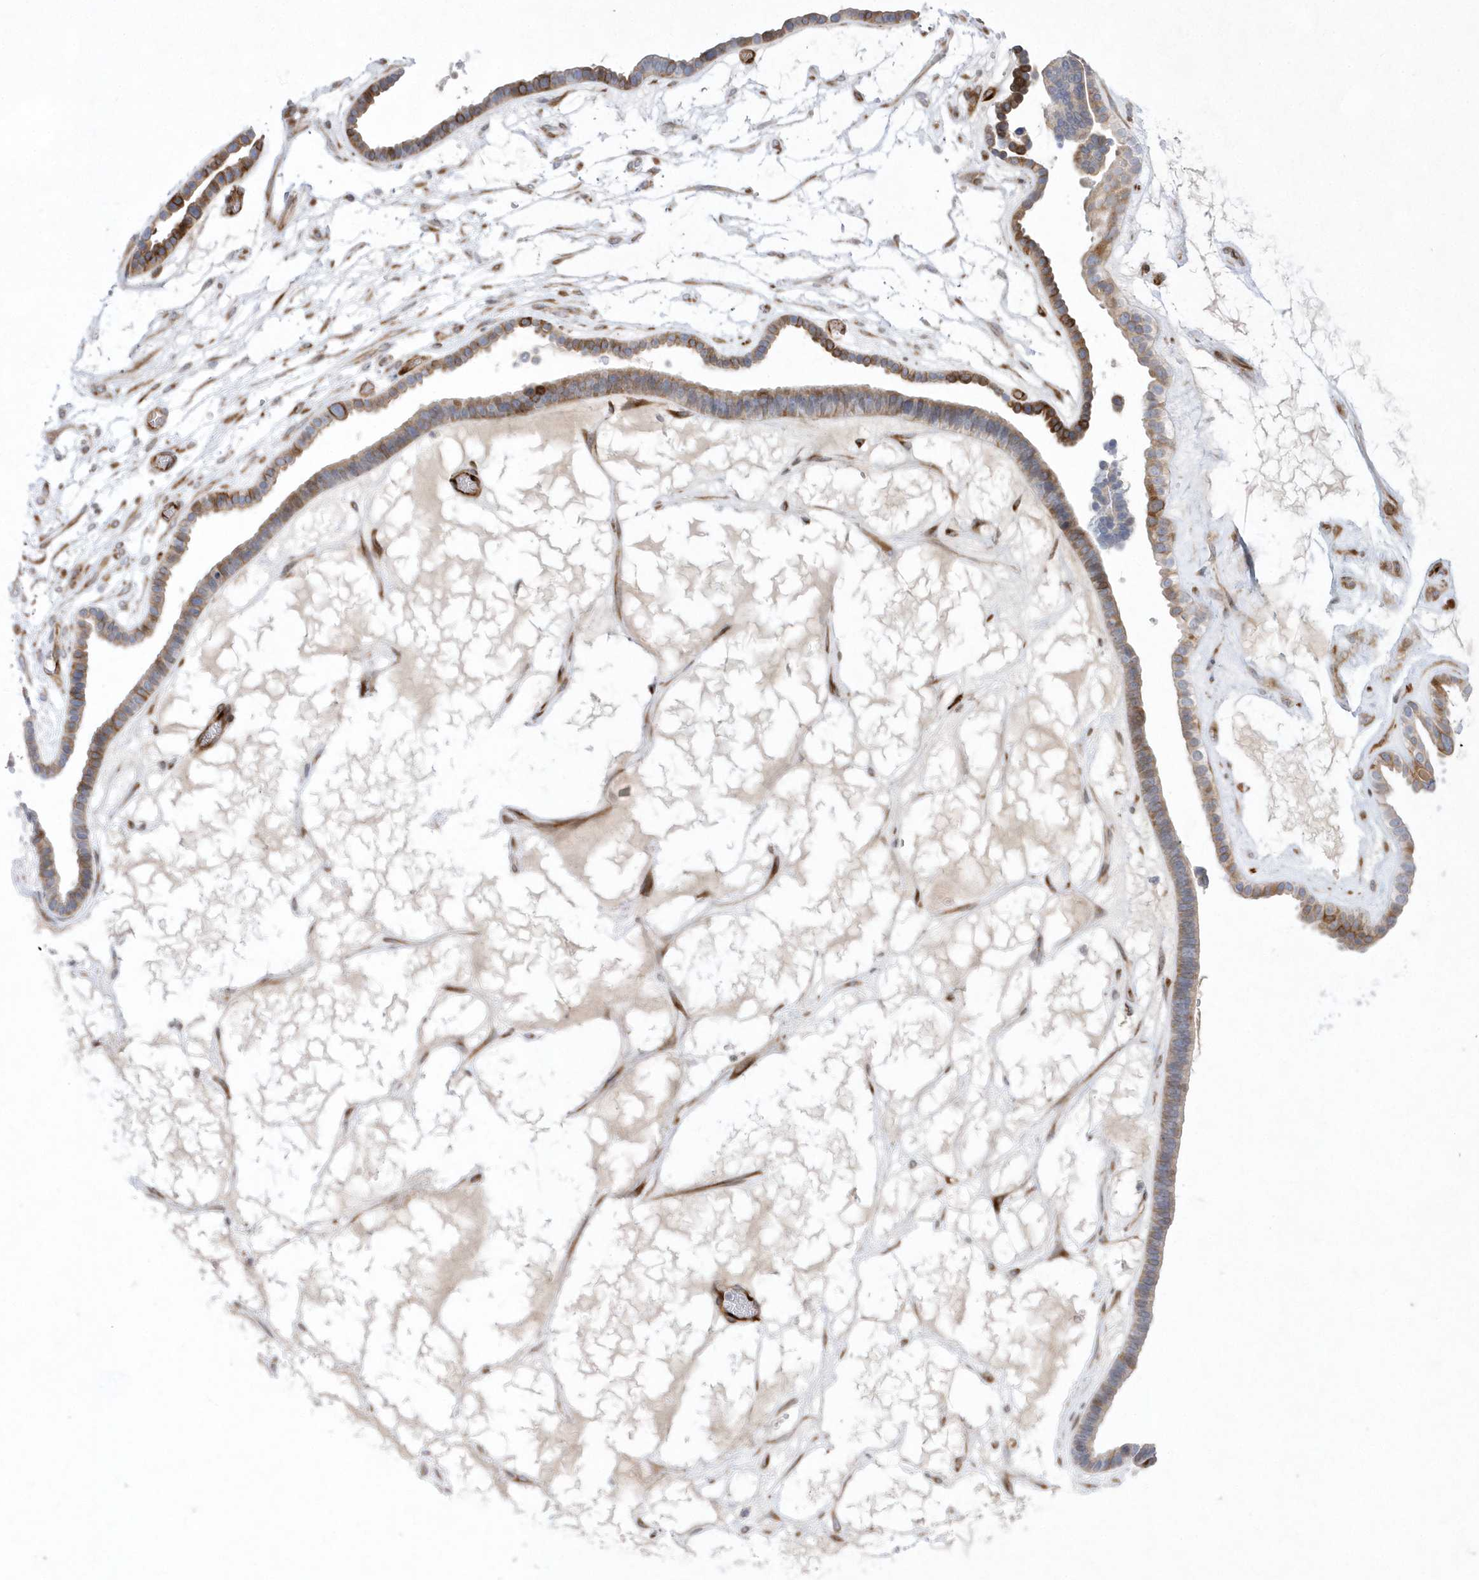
{"staining": {"intensity": "moderate", "quantity": "25%-75%", "location": "cytoplasmic/membranous"}, "tissue": "ovarian cancer", "cell_type": "Tumor cells", "image_type": "cancer", "snomed": [{"axis": "morphology", "description": "Cystadenocarcinoma, serous, NOS"}, {"axis": "topography", "description": "Ovary"}], "caption": "This is a photomicrograph of IHC staining of serous cystadenocarcinoma (ovarian), which shows moderate positivity in the cytoplasmic/membranous of tumor cells.", "gene": "TMEM132B", "patient": {"sex": "female", "age": 56}}